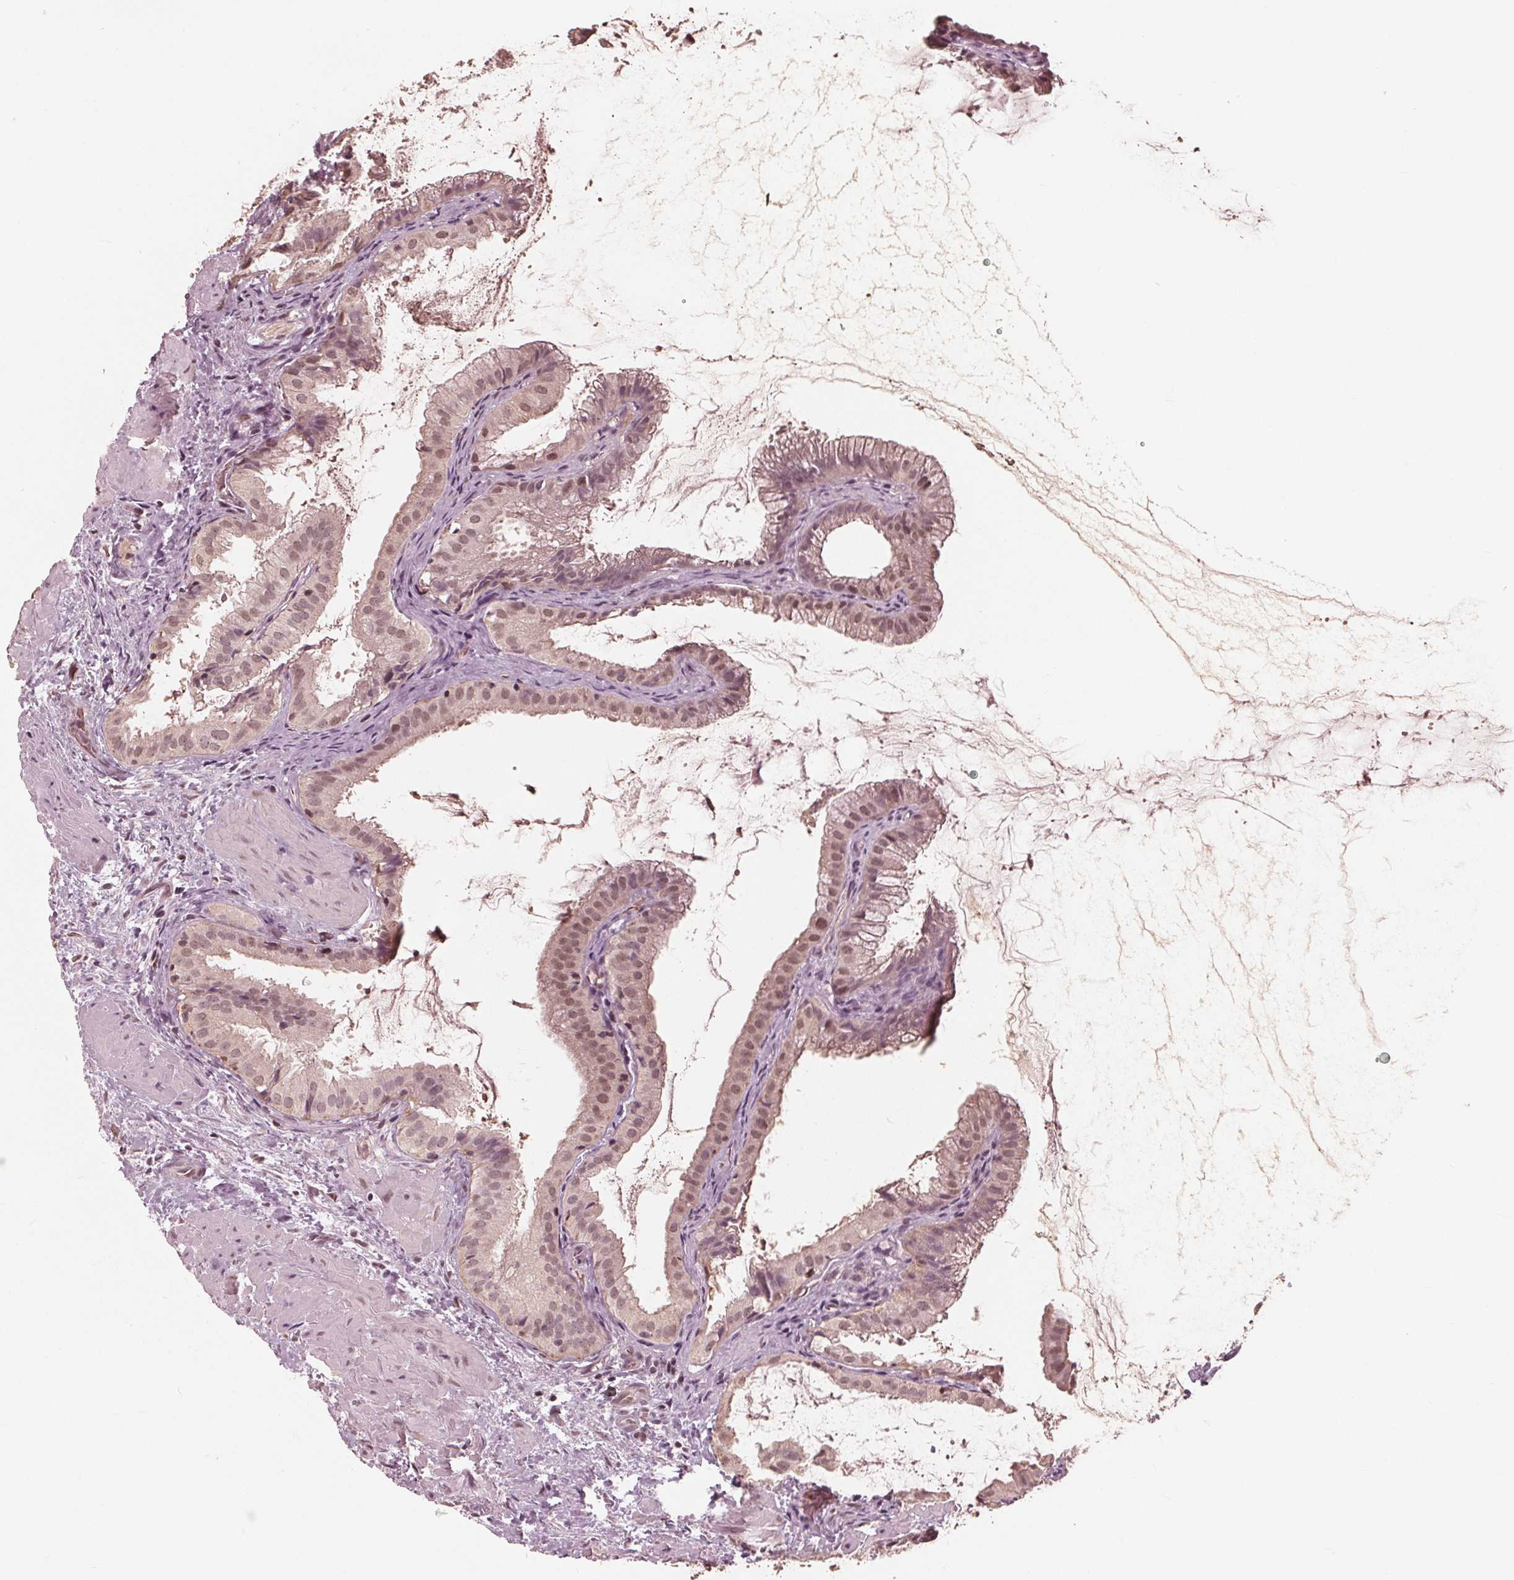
{"staining": {"intensity": "weak", "quantity": ">75%", "location": "nuclear"}, "tissue": "gallbladder", "cell_type": "Glandular cells", "image_type": "normal", "snomed": [{"axis": "morphology", "description": "Normal tissue, NOS"}, {"axis": "topography", "description": "Gallbladder"}], "caption": "This photomicrograph shows immunohistochemistry (IHC) staining of normal human gallbladder, with low weak nuclear positivity in about >75% of glandular cells.", "gene": "HIRIP3", "patient": {"sex": "male", "age": 70}}